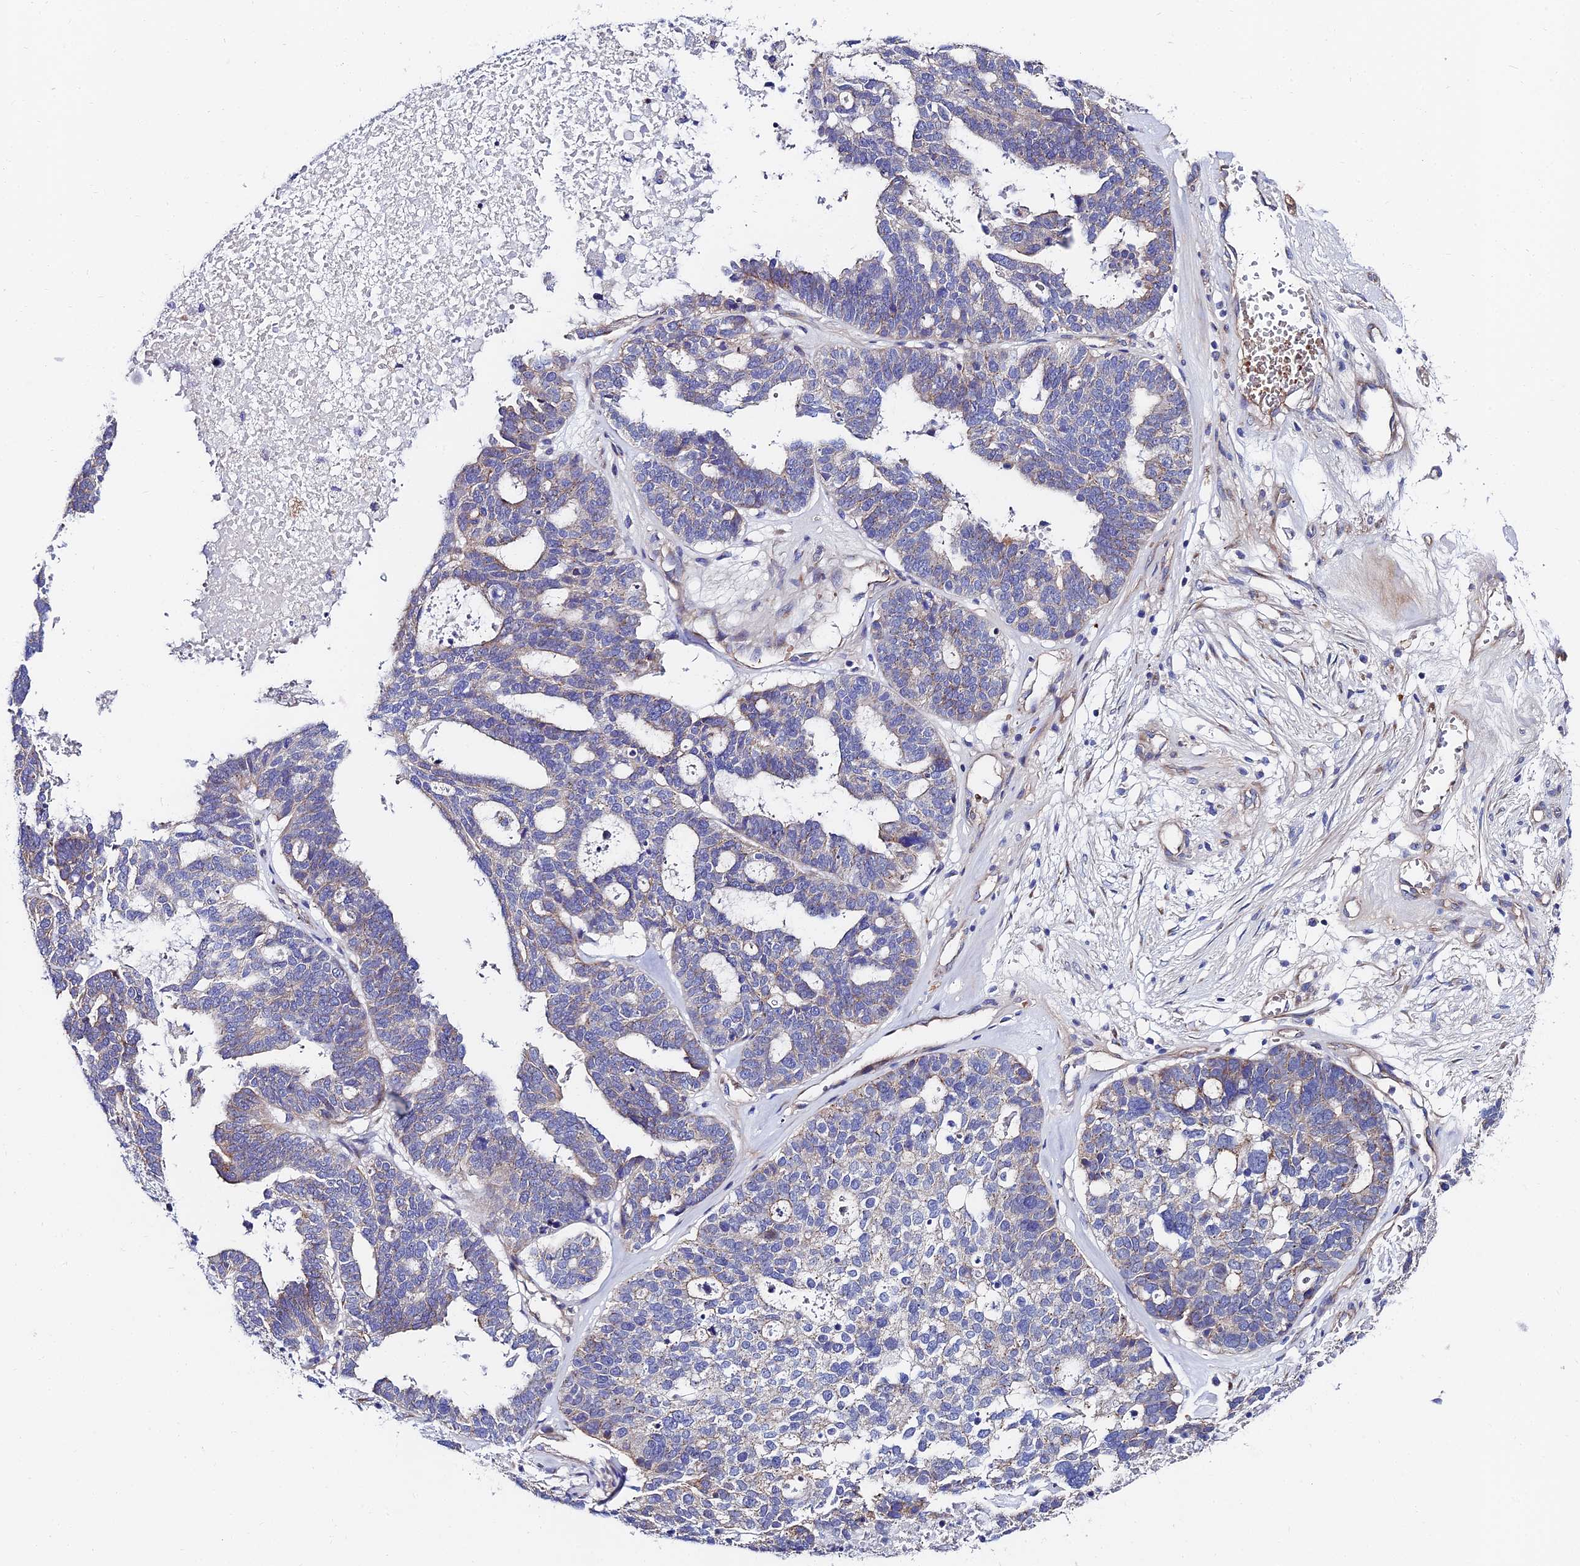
{"staining": {"intensity": "negative", "quantity": "none", "location": "none"}, "tissue": "ovarian cancer", "cell_type": "Tumor cells", "image_type": "cancer", "snomed": [{"axis": "morphology", "description": "Cystadenocarcinoma, serous, NOS"}, {"axis": "topography", "description": "Ovary"}], "caption": "A high-resolution histopathology image shows immunohistochemistry (IHC) staining of ovarian cancer, which exhibits no significant positivity in tumor cells.", "gene": "ADGRF3", "patient": {"sex": "female", "age": 59}}